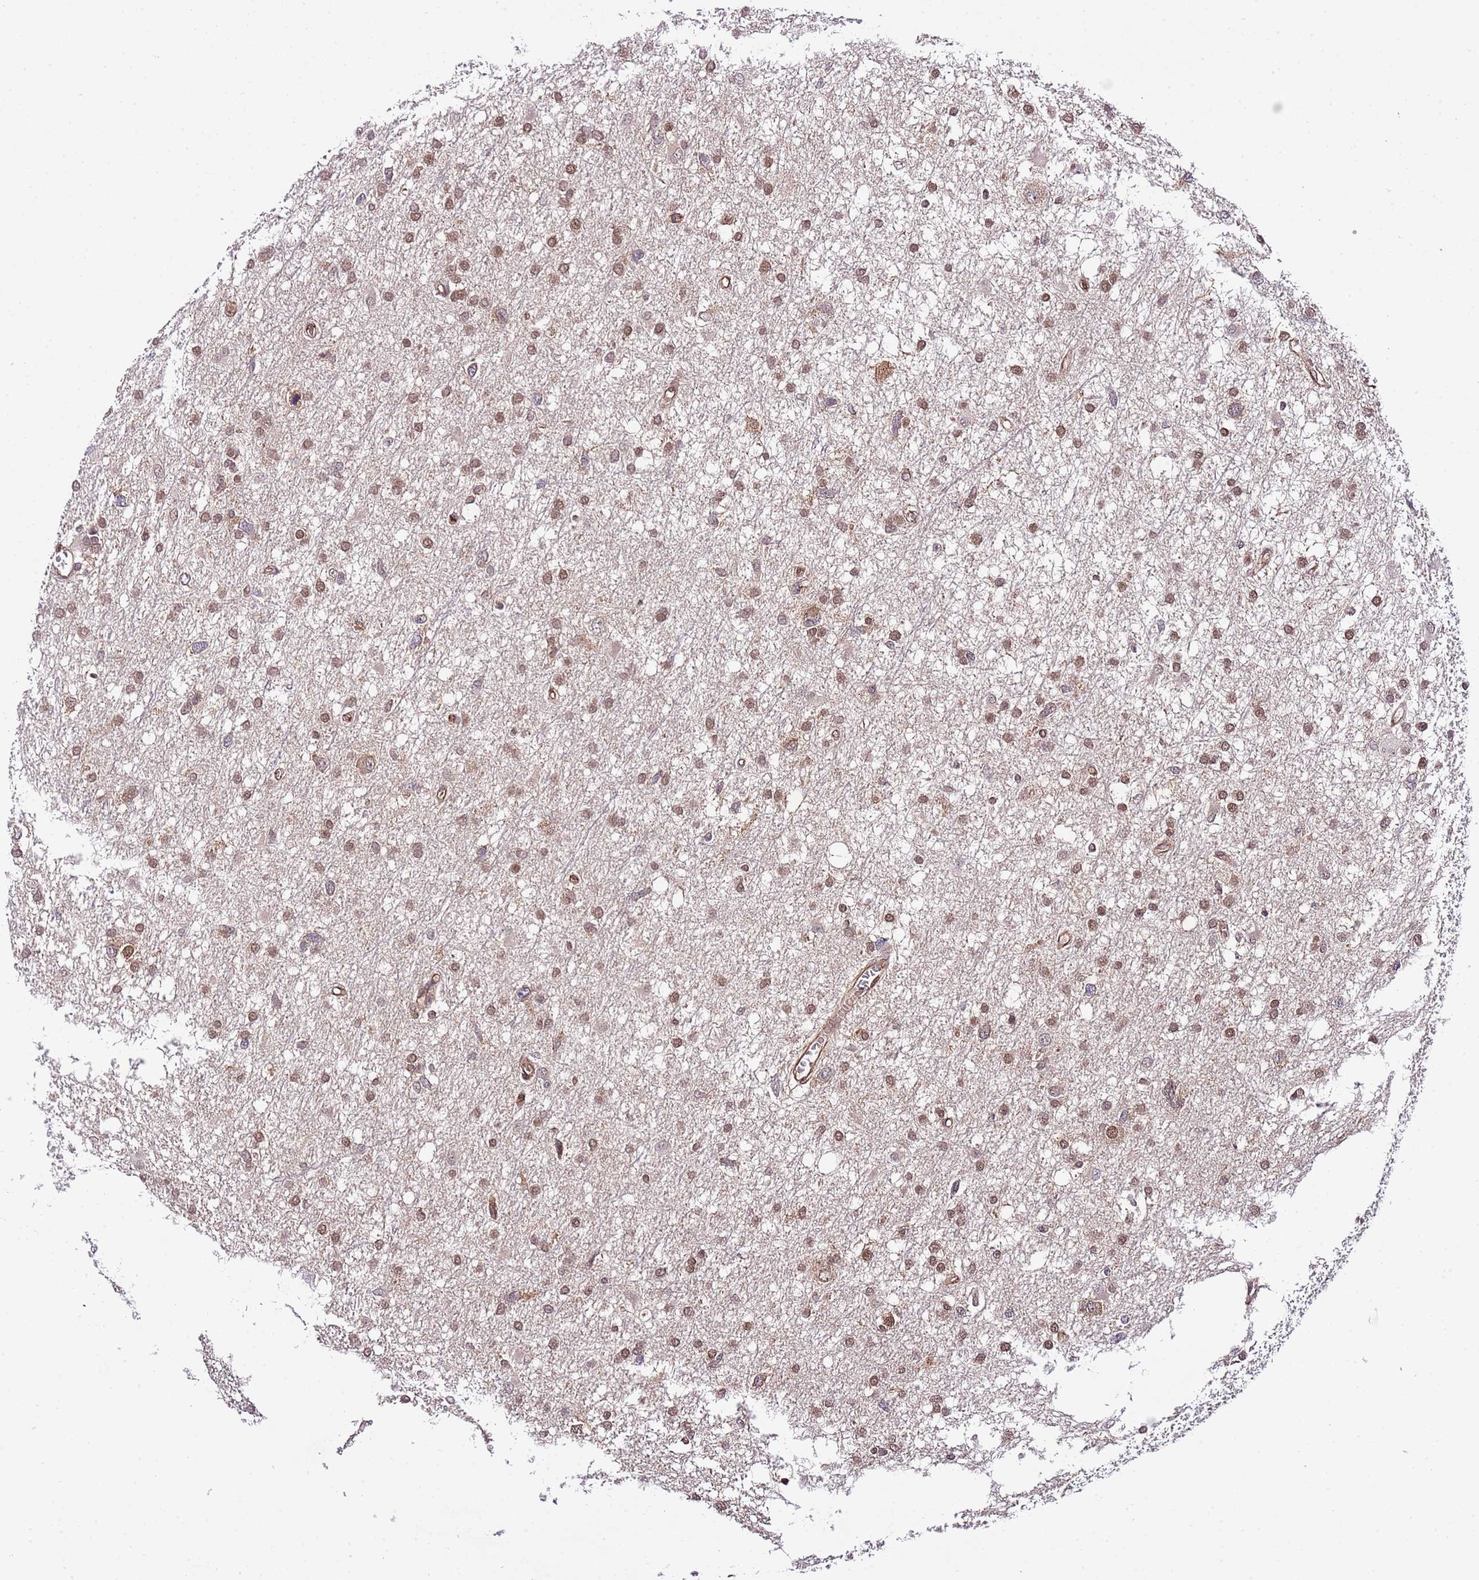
{"staining": {"intensity": "moderate", "quantity": ">75%", "location": "cytoplasmic/membranous,nuclear"}, "tissue": "glioma", "cell_type": "Tumor cells", "image_type": "cancer", "snomed": [{"axis": "morphology", "description": "Glioma, malignant, High grade"}, {"axis": "topography", "description": "Brain"}], "caption": "Protein analysis of malignant glioma (high-grade) tissue demonstrates moderate cytoplasmic/membranous and nuclear positivity in about >75% of tumor cells.", "gene": "DONSON", "patient": {"sex": "male", "age": 61}}